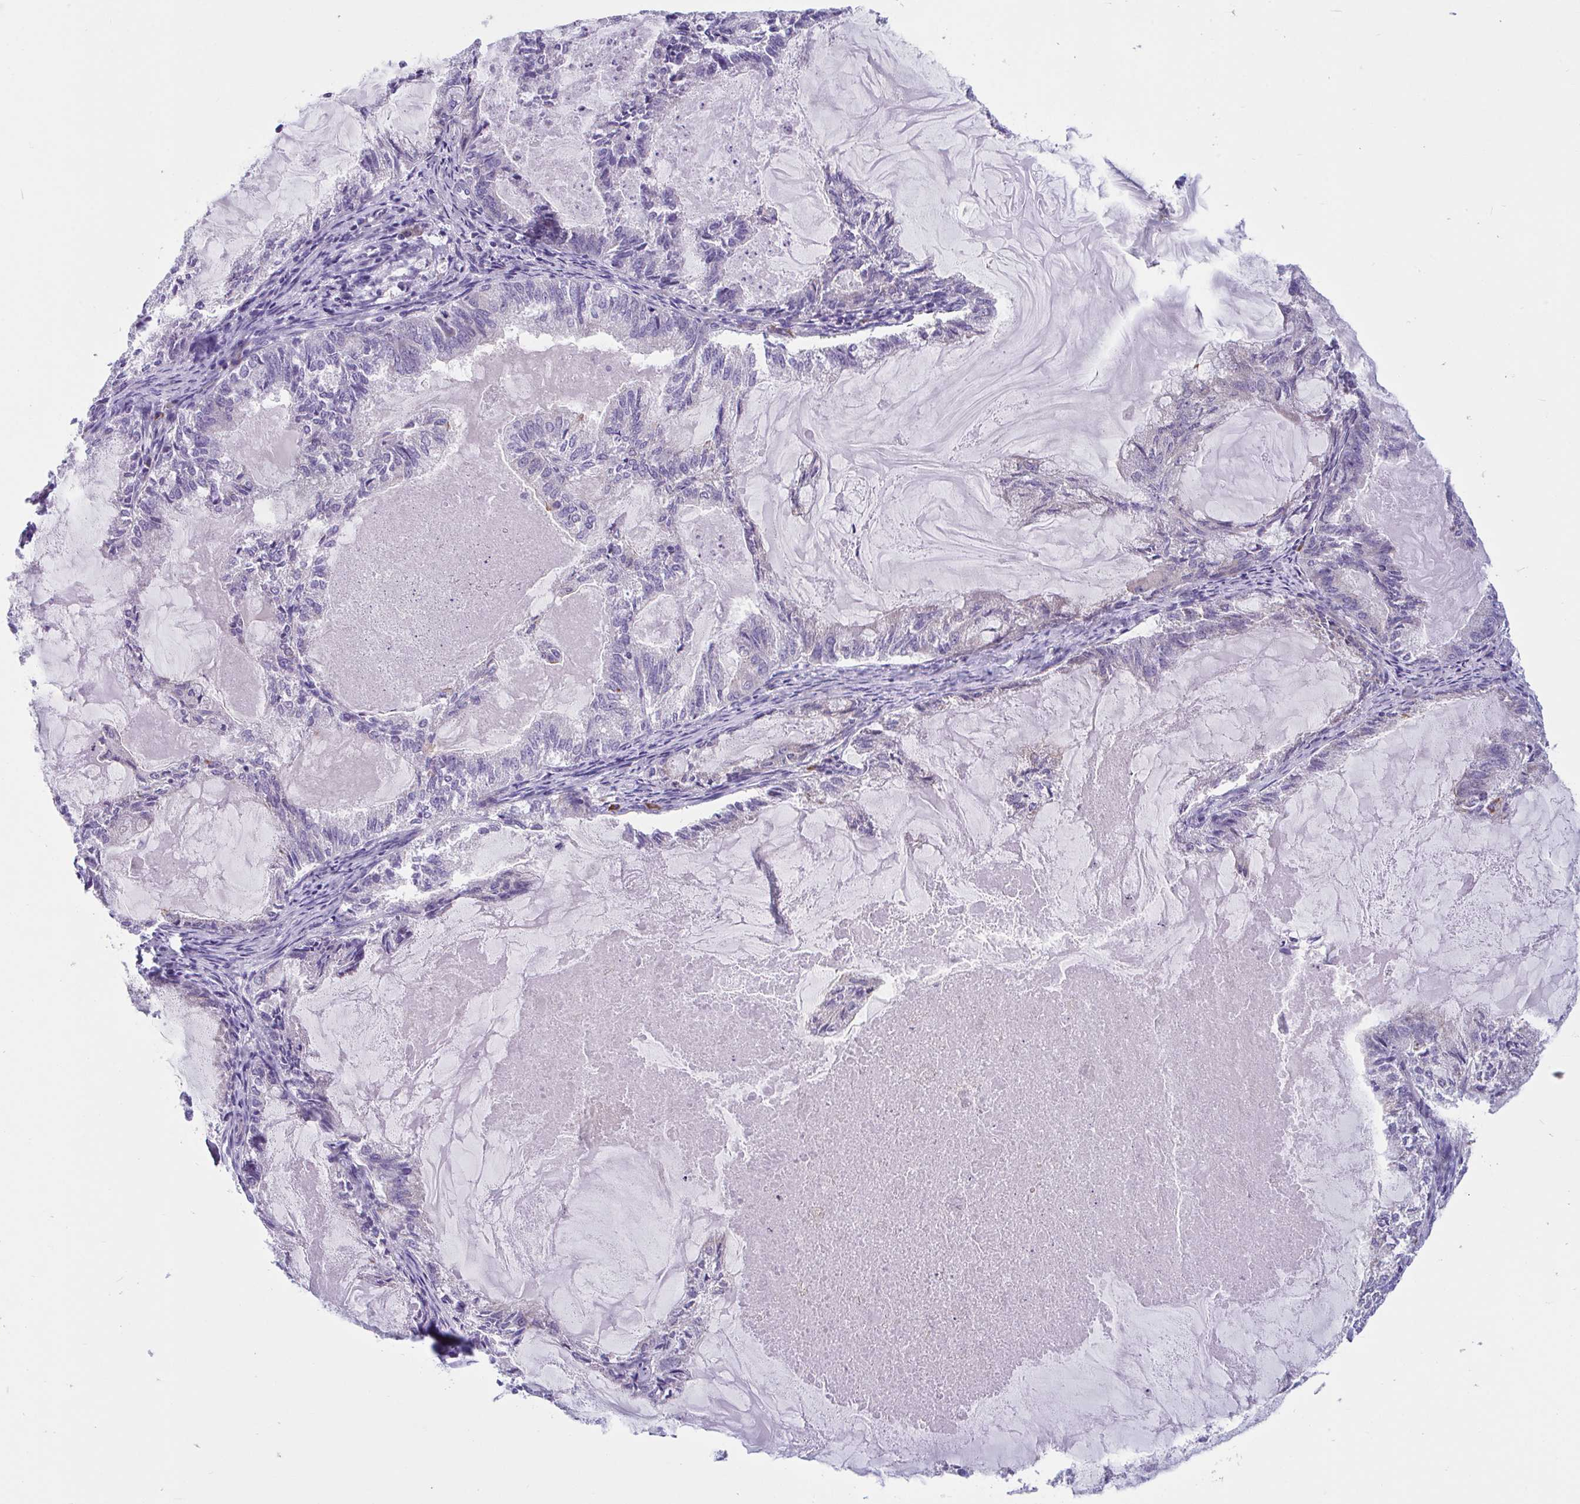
{"staining": {"intensity": "weak", "quantity": "<25%", "location": "cytoplasmic/membranous"}, "tissue": "endometrial cancer", "cell_type": "Tumor cells", "image_type": "cancer", "snomed": [{"axis": "morphology", "description": "Adenocarcinoma, NOS"}, {"axis": "topography", "description": "Endometrium"}], "caption": "Human endometrial adenocarcinoma stained for a protein using IHC demonstrates no staining in tumor cells.", "gene": "WBP1", "patient": {"sex": "female", "age": 86}}